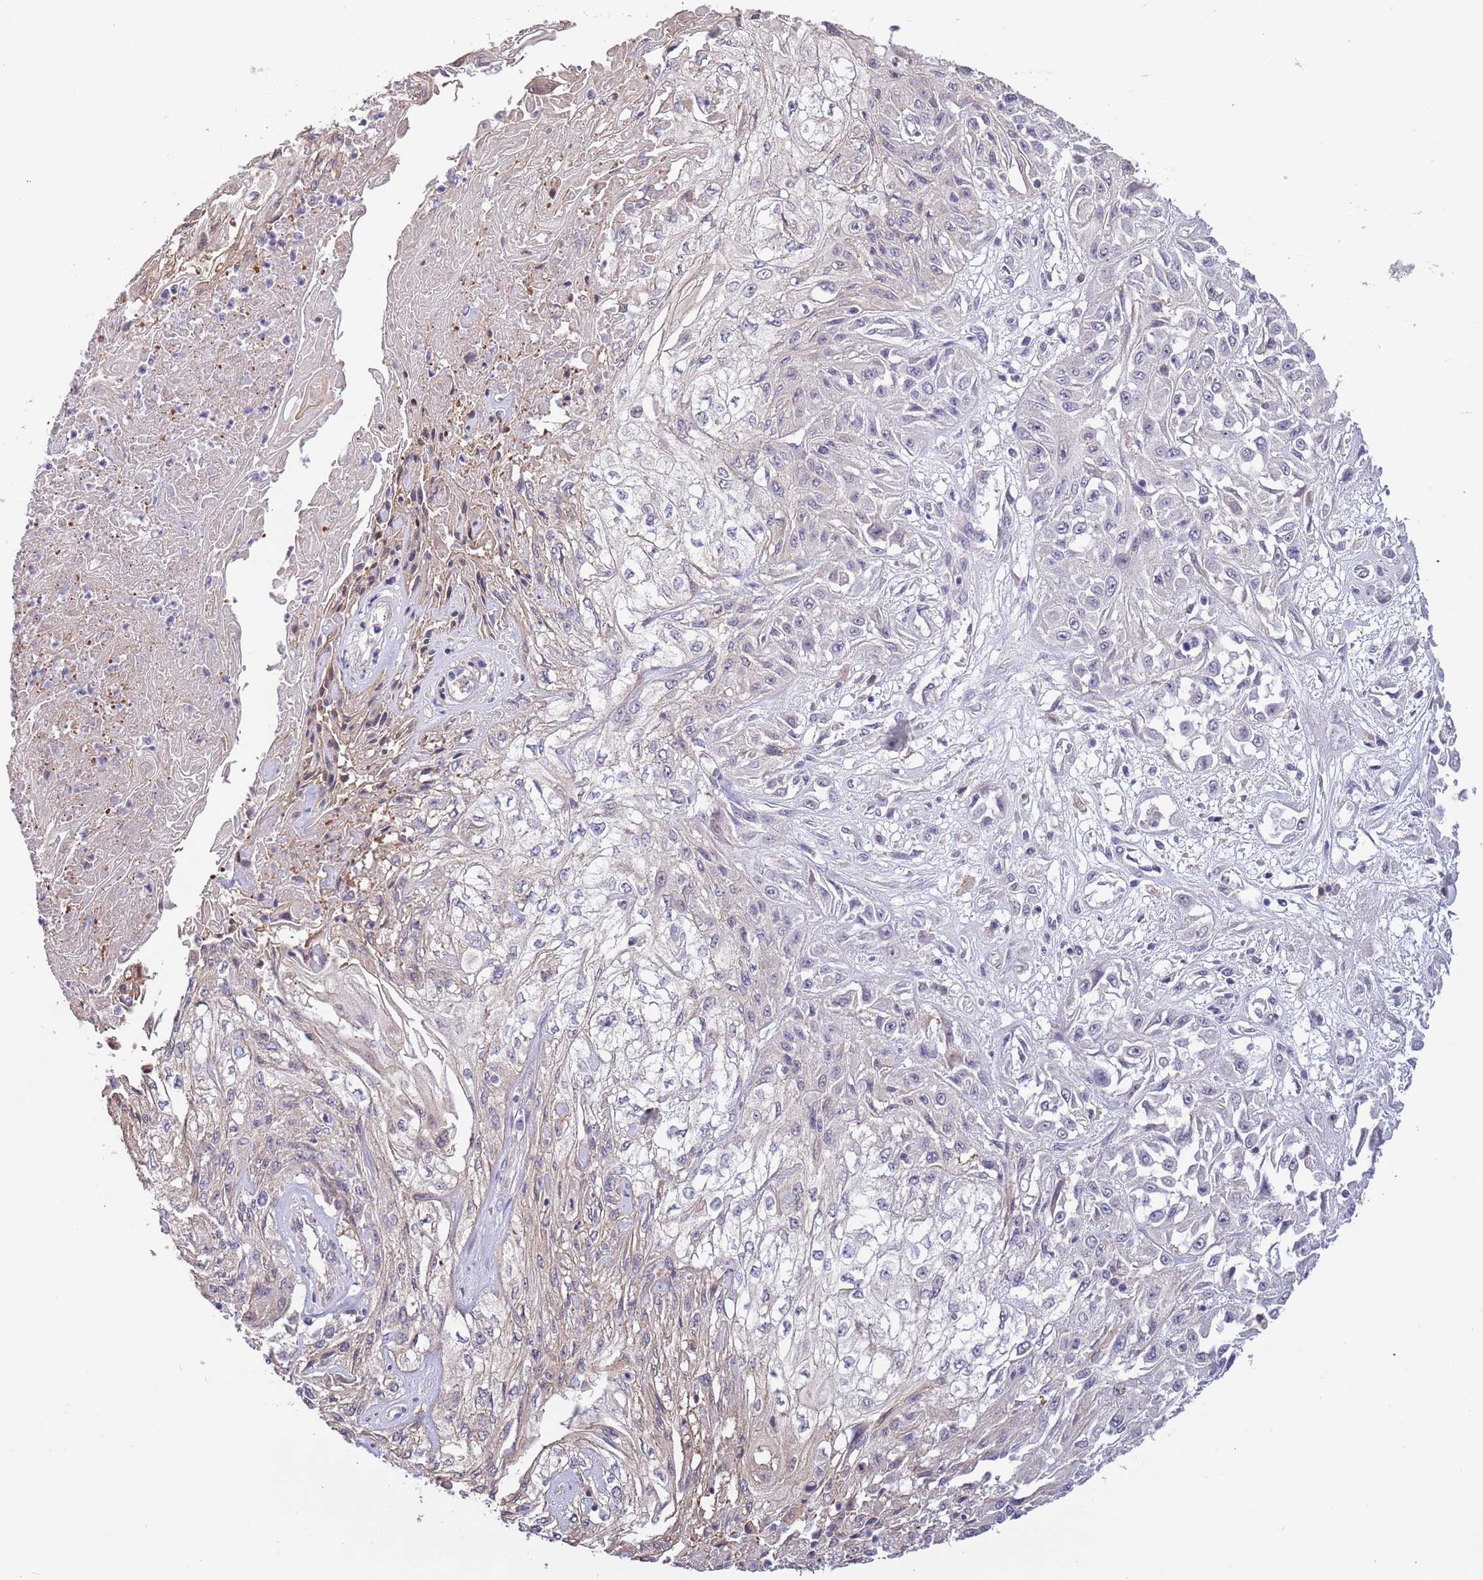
{"staining": {"intensity": "negative", "quantity": "none", "location": "none"}, "tissue": "skin cancer", "cell_type": "Tumor cells", "image_type": "cancer", "snomed": [{"axis": "morphology", "description": "Squamous cell carcinoma, NOS"}, {"axis": "morphology", "description": "Squamous cell carcinoma, metastatic, NOS"}, {"axis": "topography", "description": "Skin"}, {"axis": "topography", "description": "Lymph node"}], "caption": "A histopathology image of human skin cancer (squamous cell carcinoma) is negative for staining in tumor cells. Nuclei are stained in blue.", "gene": "LIPJ", "patient": {"sex": "male", "age": 75}}